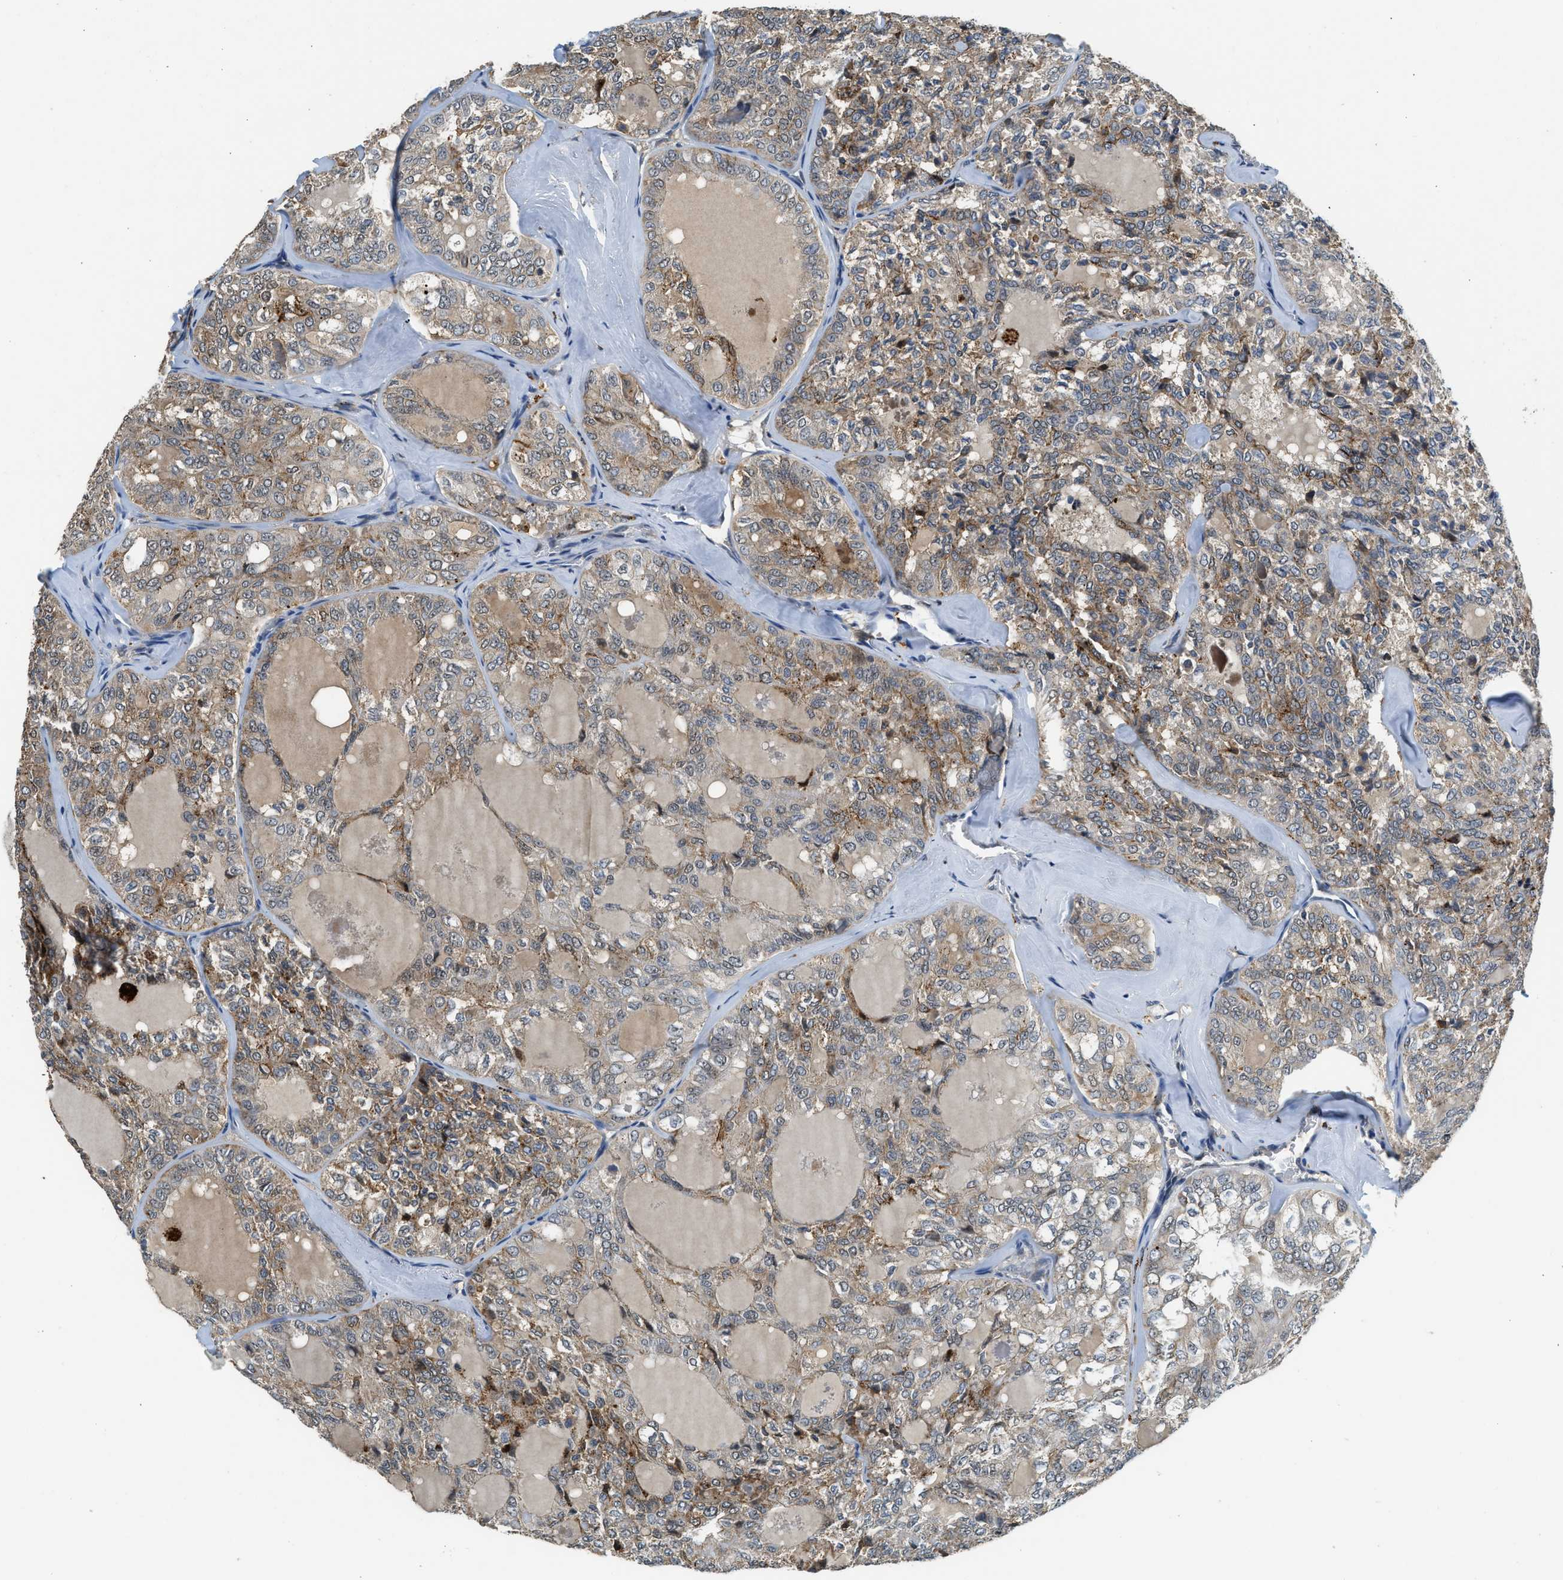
{"staining": {"intensity": "moderate", "quantity": "25%-75%", "location": "cytoplasmic/membranous"}, "tissue": "thyroid cancer", "cell_type": "Tumor cells", "image_type": "cancer", "snomed": [{"axis": "morphology", "description": "Follicular adenoma carcinoma, NOS"}, {"axis": "topography", "description": "Thyroid gland"}], "caption": "A high-resolution histopathology image shows immunohistochemistry staining of thyroid cancer, which shows moderate cytoplasmic/membranous positivity in approximately 25%-75% of tumor cells. (DAB (3,3'-diaminobenzidine) IHC, brown staining for protein, blue staining for nuclei).", "gene": "SLC15A4", "patient": {"sex": "male", "age": 75}}